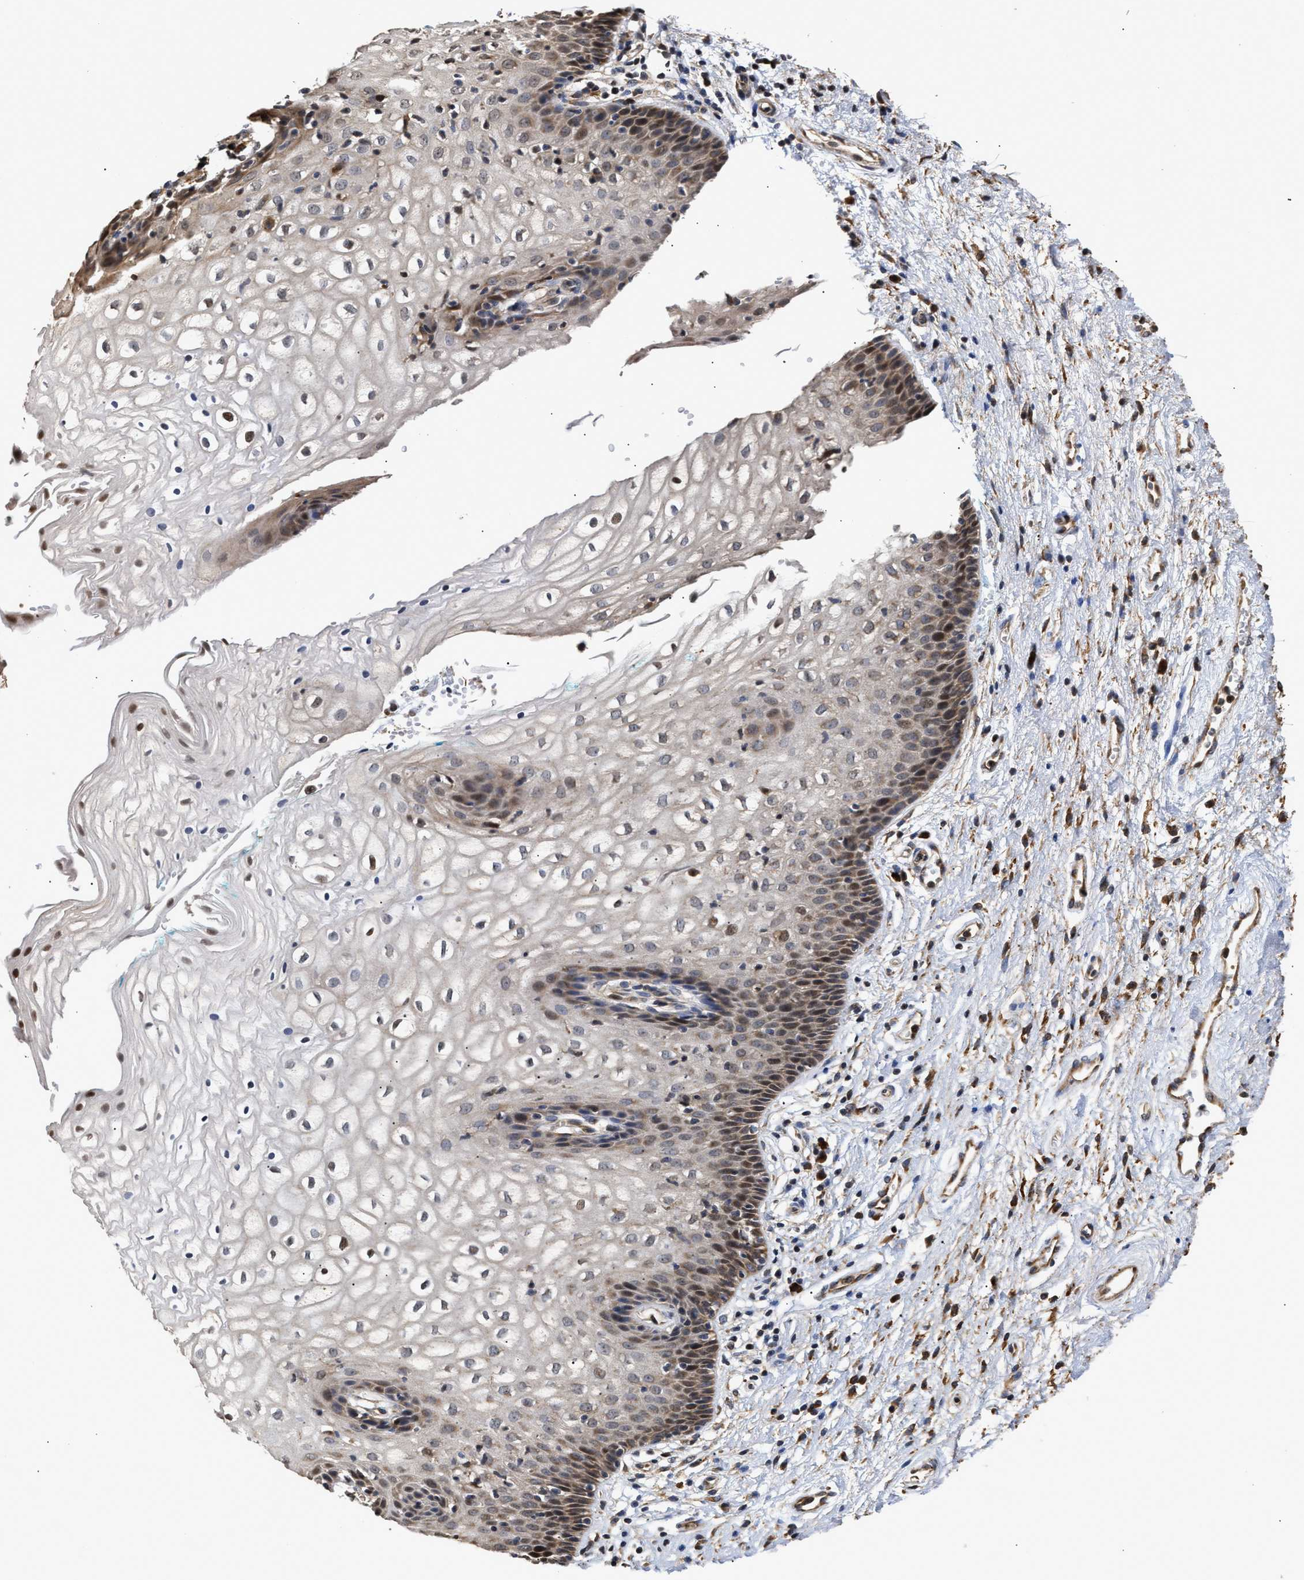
{"staining": {"intensity": "moderate", "quantity": "<25%", "location": "cytoplasmic/membranous,nuclear"}, "tissue": "vagina", "cell_type": "Squamous epithelial cells", "image_type": "normal", "snomed": [{"axis": "morphology", "description": "Normal tissue, NOS"}, {"axis": "topography", "description": "Vagina"}], "caption": "The micrograph displays immunohistochemical staining of normal vagina. There is moderate cytoplasmic/membranous,nuclear positivity is present in approximately <25% of squamous epithelial cells.", "gene": "GOSR1", "patient": {"sex": "female", "age": 34}}